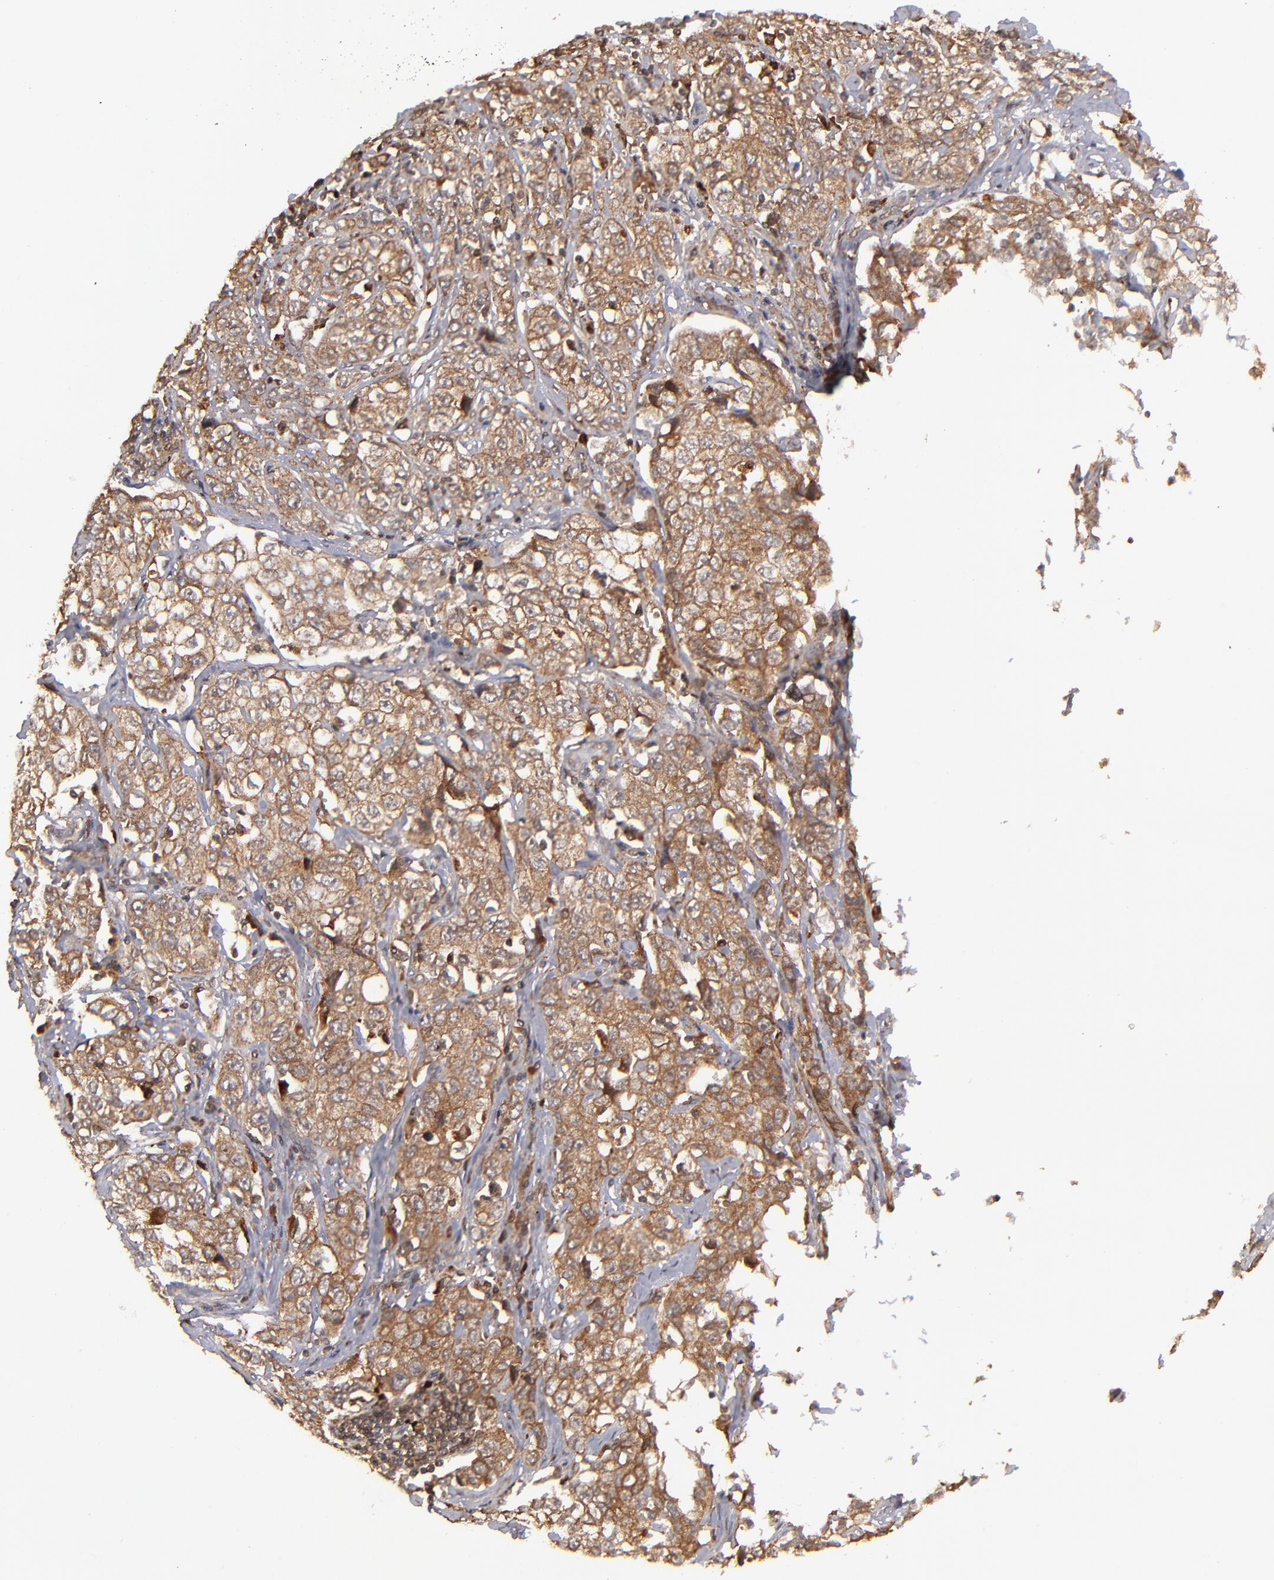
{"staining": {"intensity": "strong", "quantity": ">75%", "location": "cytoplasmic/membranous,nuclear"}, "tissue": "stomach cancer", "cell_type": "Tumor cells", "image_type": "cancer", "snomed": [{"axis": "morphology", "description": "Adenocarcinoma, NOS"}, {"axis": "topography", "description": "Stomach"}], "caption": "Immunohistochemical staining of human adenocarcinoma (stomach) shows strong cytoplasmic/membranous and nuclear protein positivity in approximately >75% of tumor cells.", "gene": "RGS6", "patient": {"sex": "male", "age": 48}}